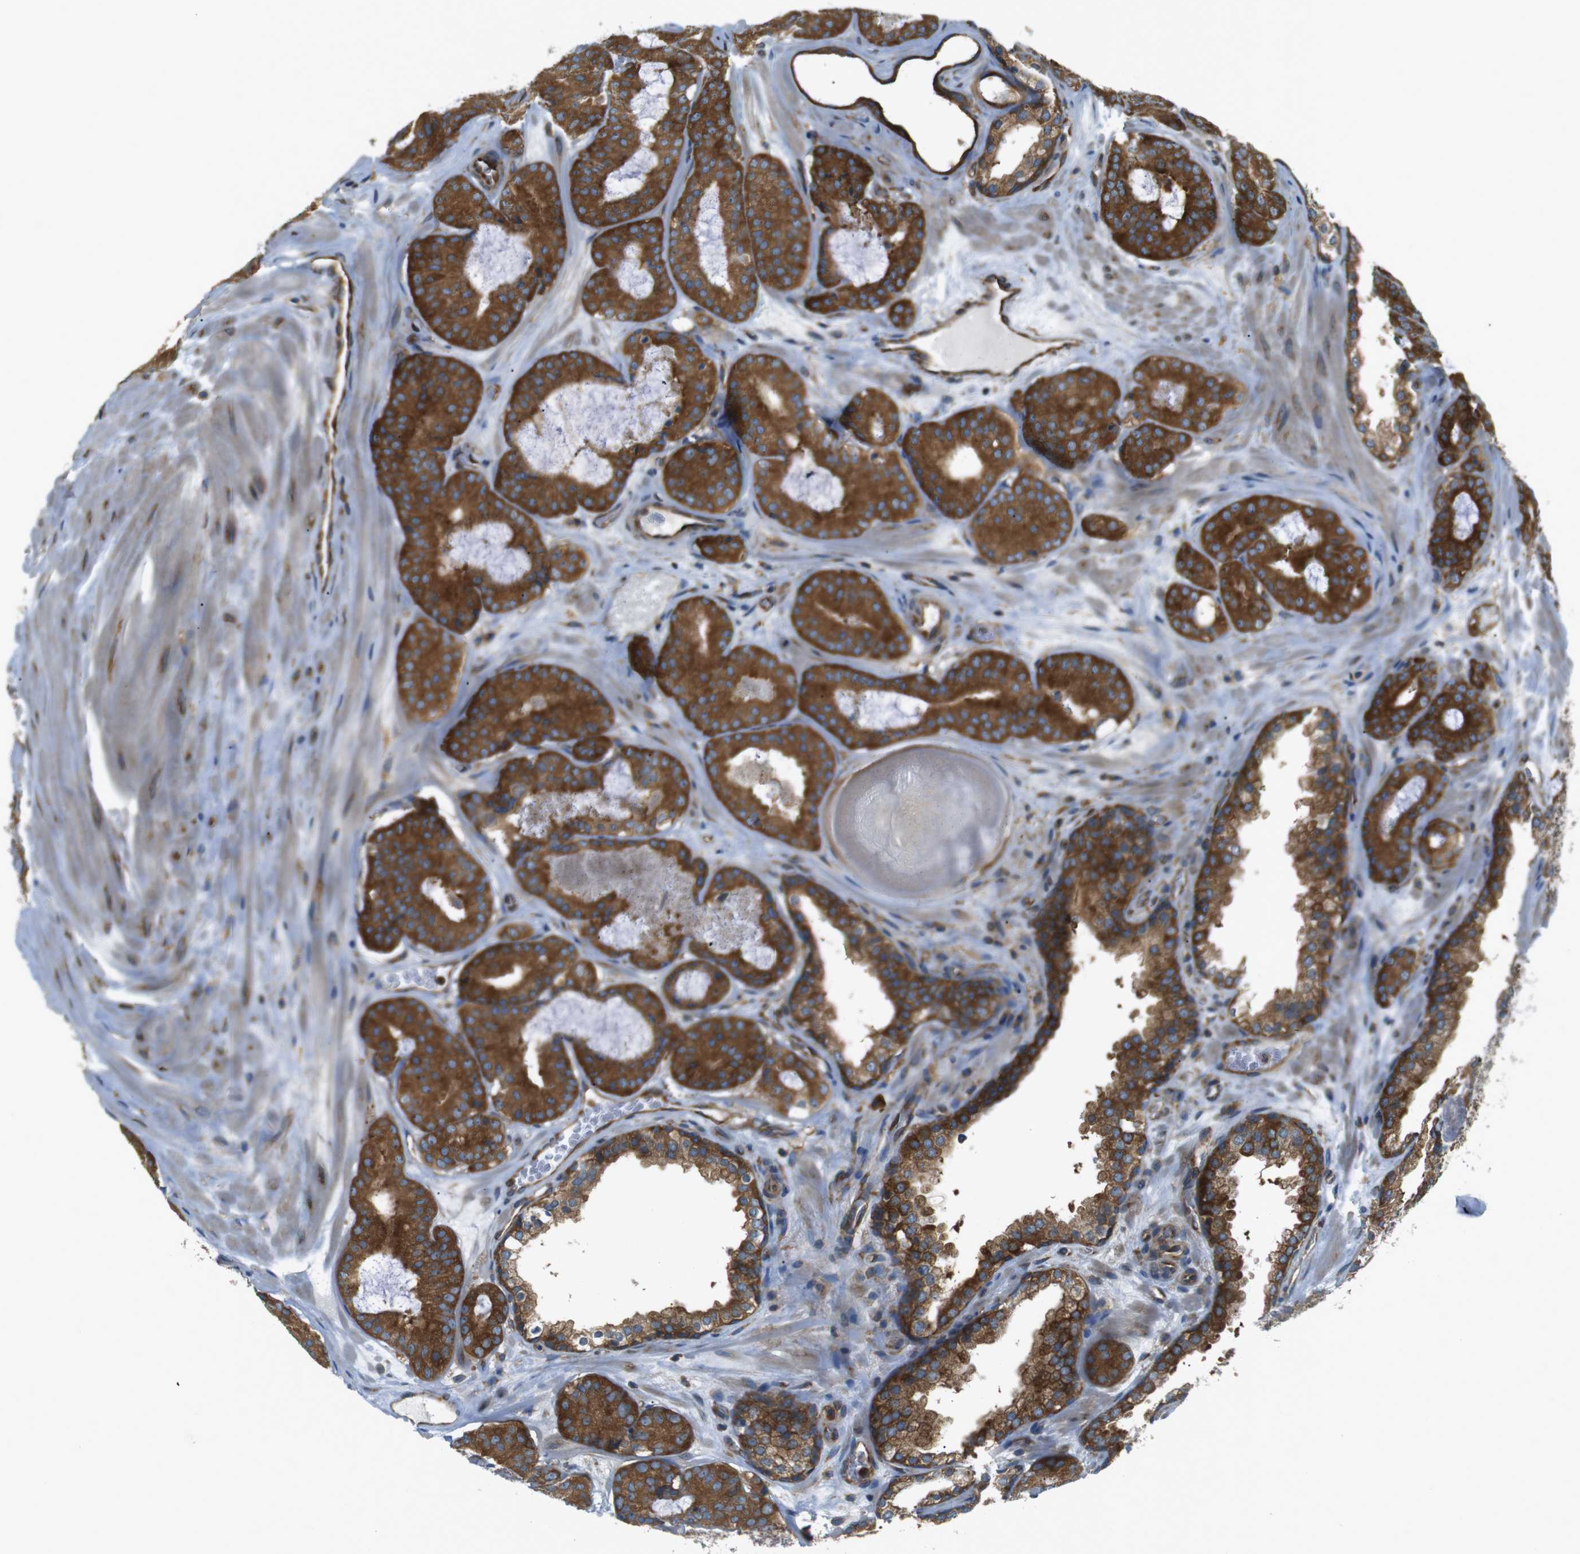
{"staining": {"intensity": "strong", "quantity": ">75%", "location": "cytoplasmic/membranous"}, "tissue": "prostate cancer", "cell_type": "Tumor cells", "image_type": "cancer", "snomed": [{"axis": "morphology", "description": "Adenocarcinoma, High grade"}, {"axis": "topography", "description": "Prostate"}], "caption": "Immunohistochemistry (IHC) of prostate adenocarcinoma (high-grade) reveals high levels of strong cytoplasmic/membranous staining in about >75% of tumor cells.", "gene": "TSC1", "patient": {"sex": "male", "age": 60}}